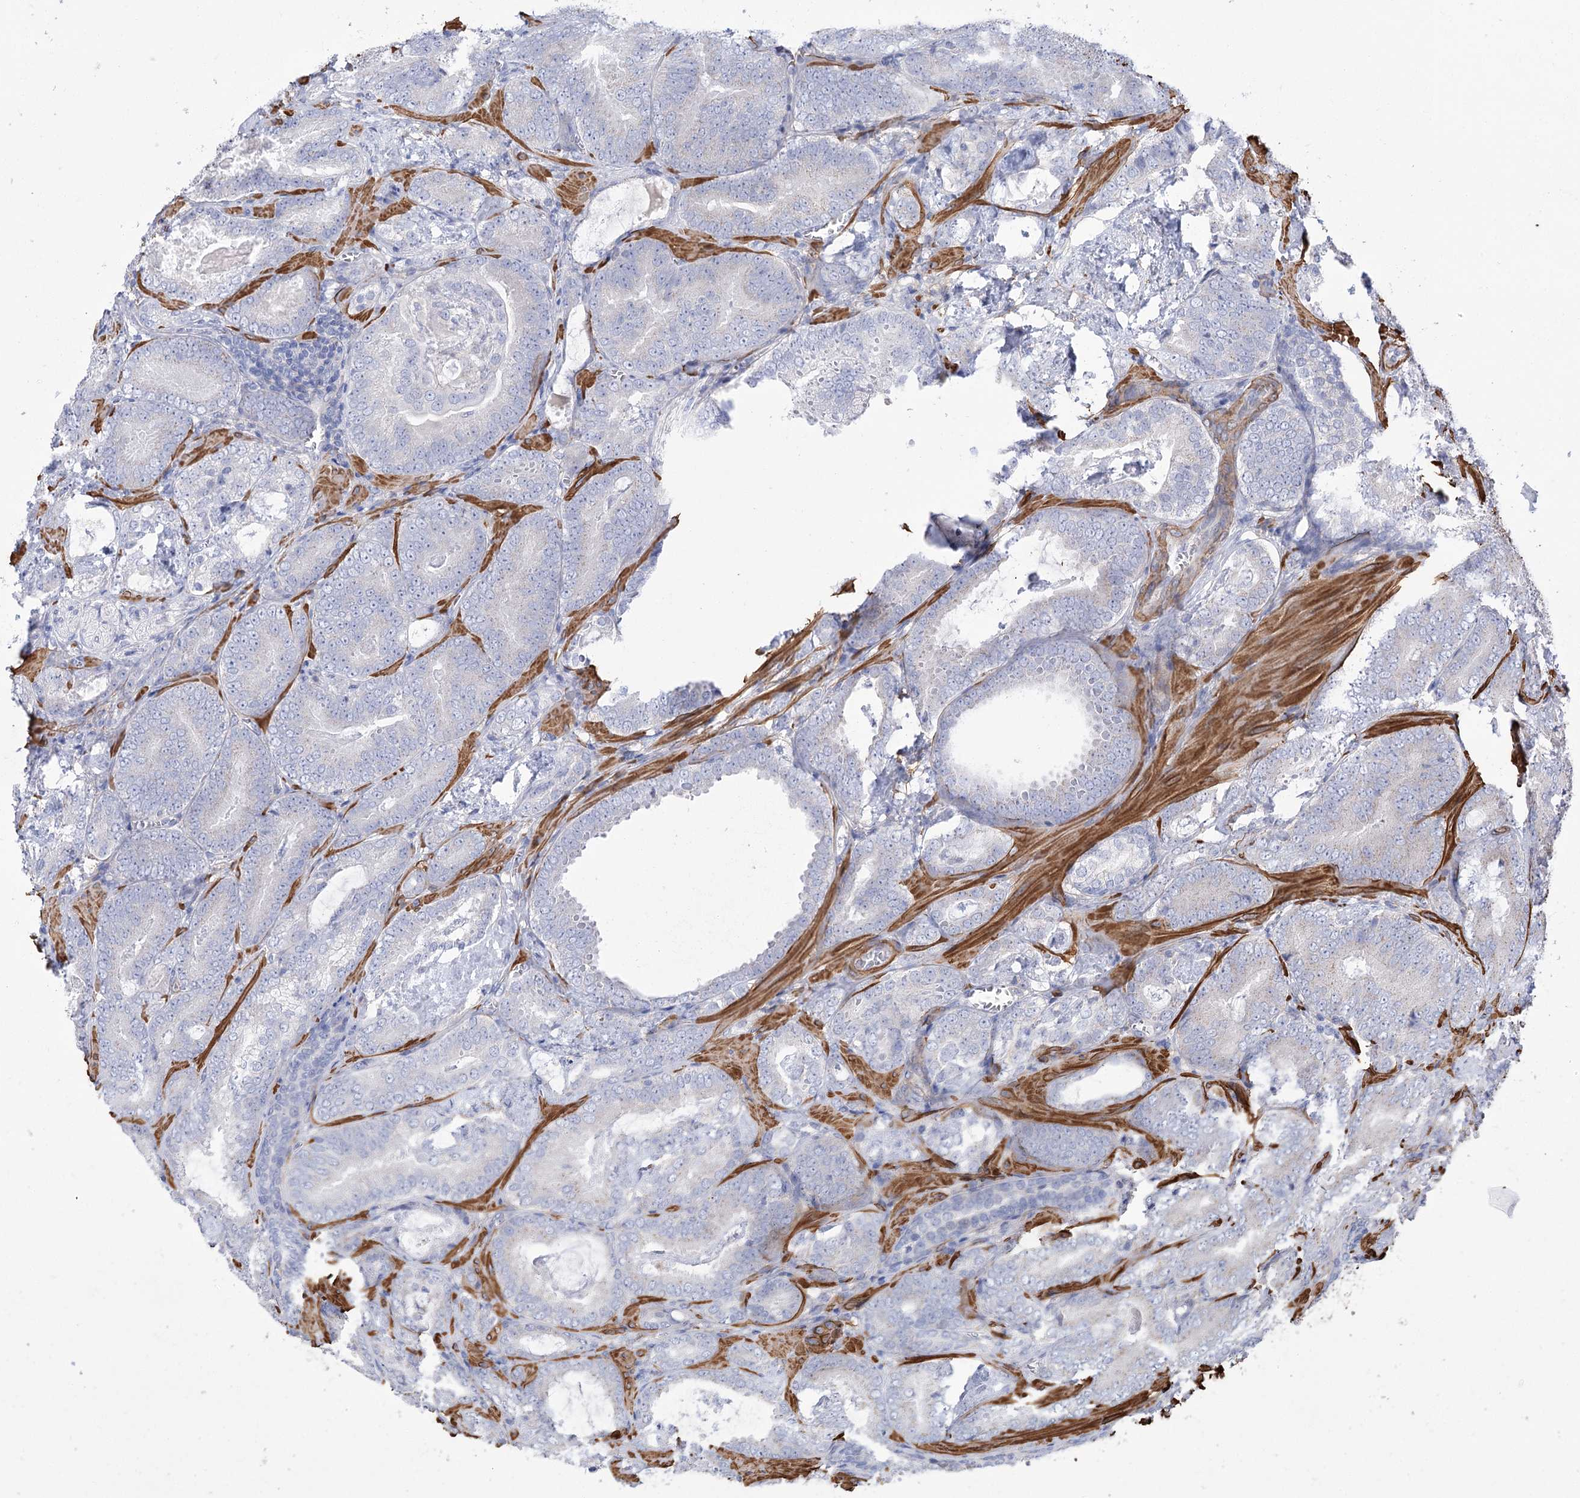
{"staining": {"intensity": "negative", "quantity": "none", "location": "none"}, "tissue": "prostate cancer", "cell_type": "Tumor cells", "image_type": "cancer", "snomed": [{"axis": "morphology", "description": "Adenocarcinoma, Low grade"}, {"axis": "topography", "description": "Prostate"}], "caption": "Tumor cells show no significant staining in prostate cancer.", "gene": "WASHC3", "patient": {"sex": "male", "age": 60}}